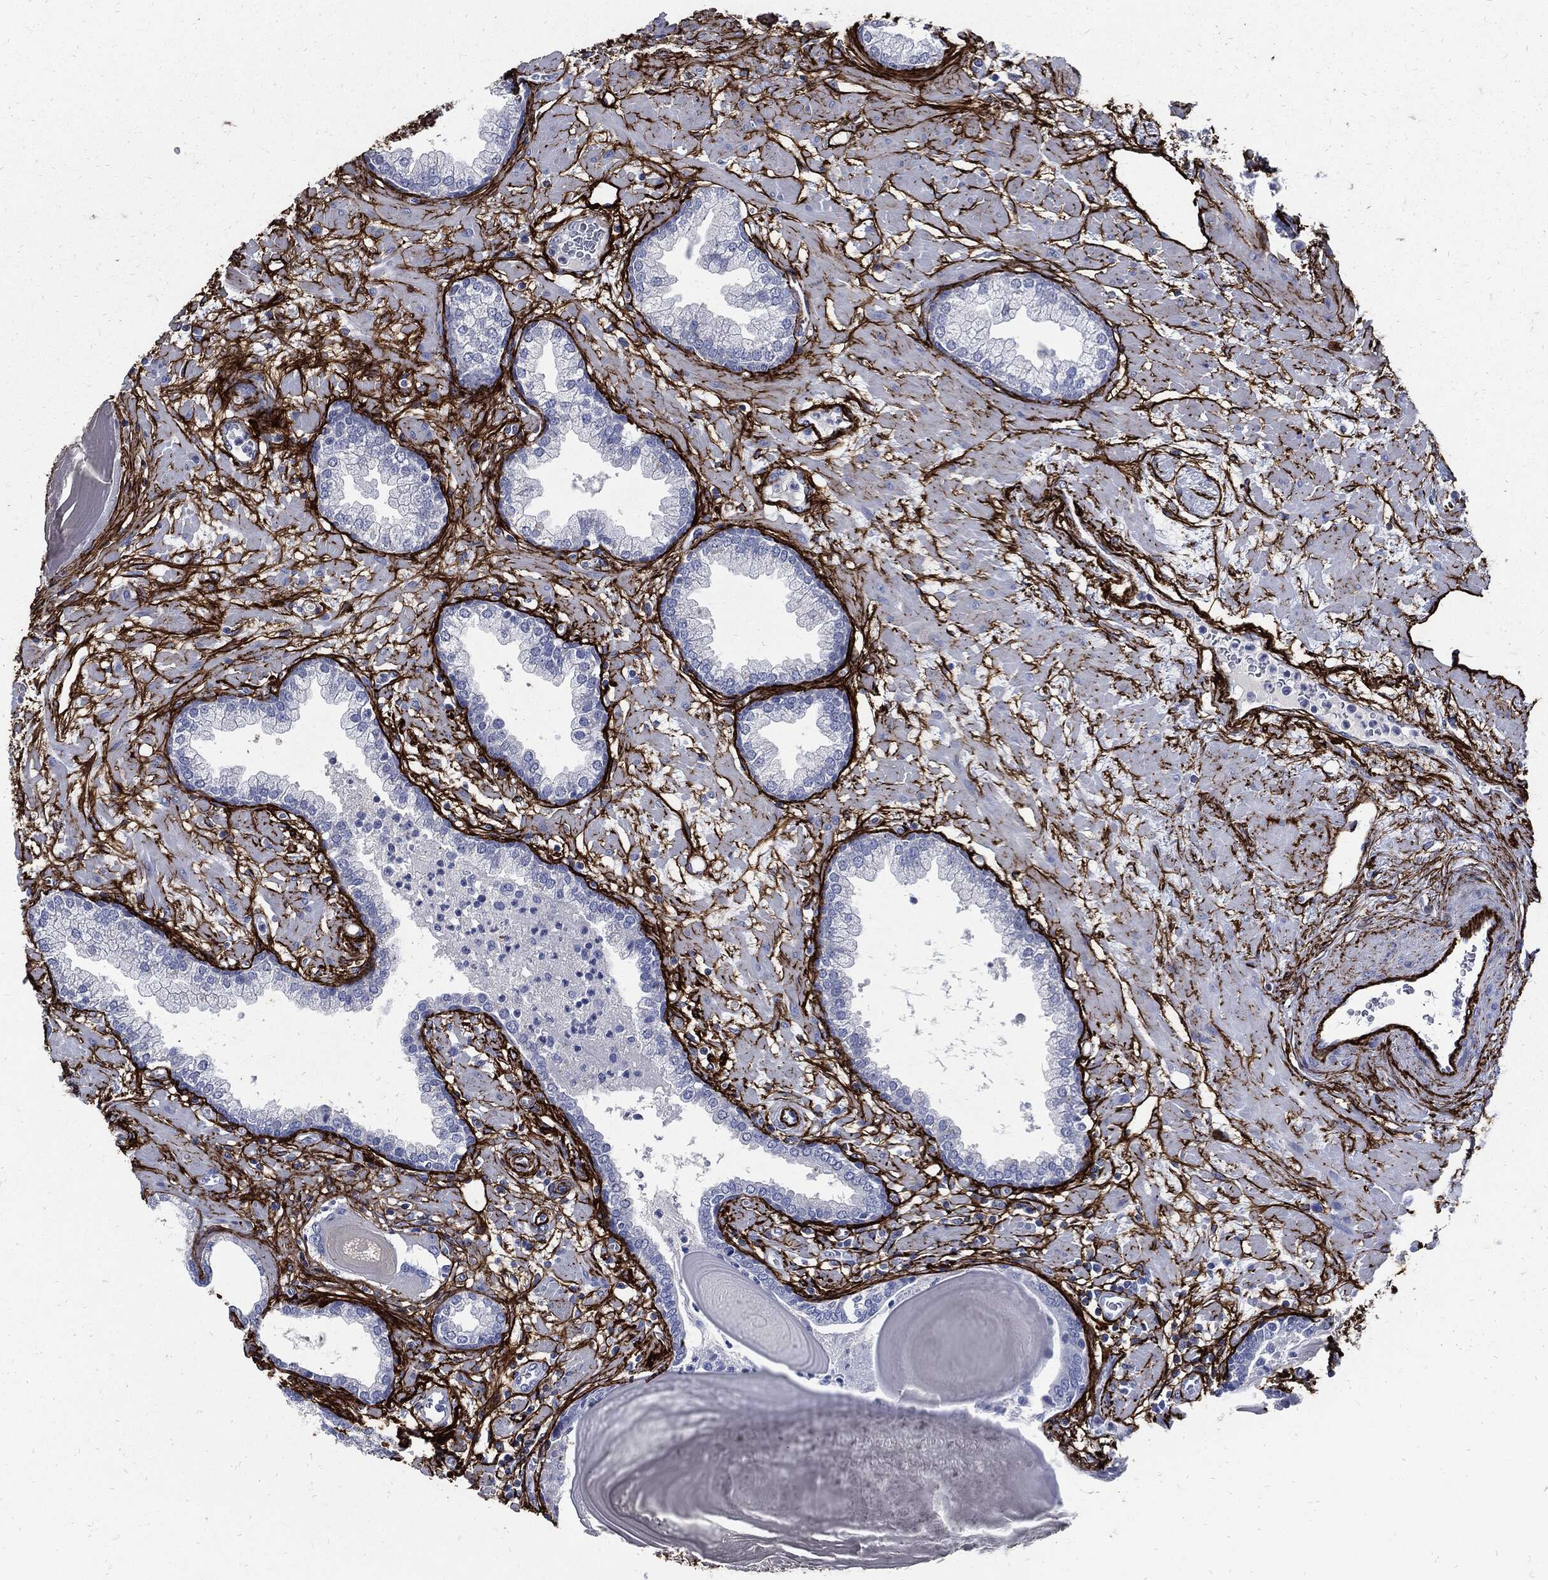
{"staining": {"intensity": "negative", "quantity": "none", "location": "none"}, "tissue": "prostate", "cell_type": "Glandular cells", "image_type": "normal", "snomed": [{"axis": "morphology", "description": "Normal tissue, NOS"}, {"axis": "topography", "description": "Prostate"}], "caption": "This is an immunohistochemistry (IHC) histopathology image of unremarkable human prostate. There is no expression in glandular cells.", "gene": "FBN1", "patient": {"sex": "male", "age": 63}}